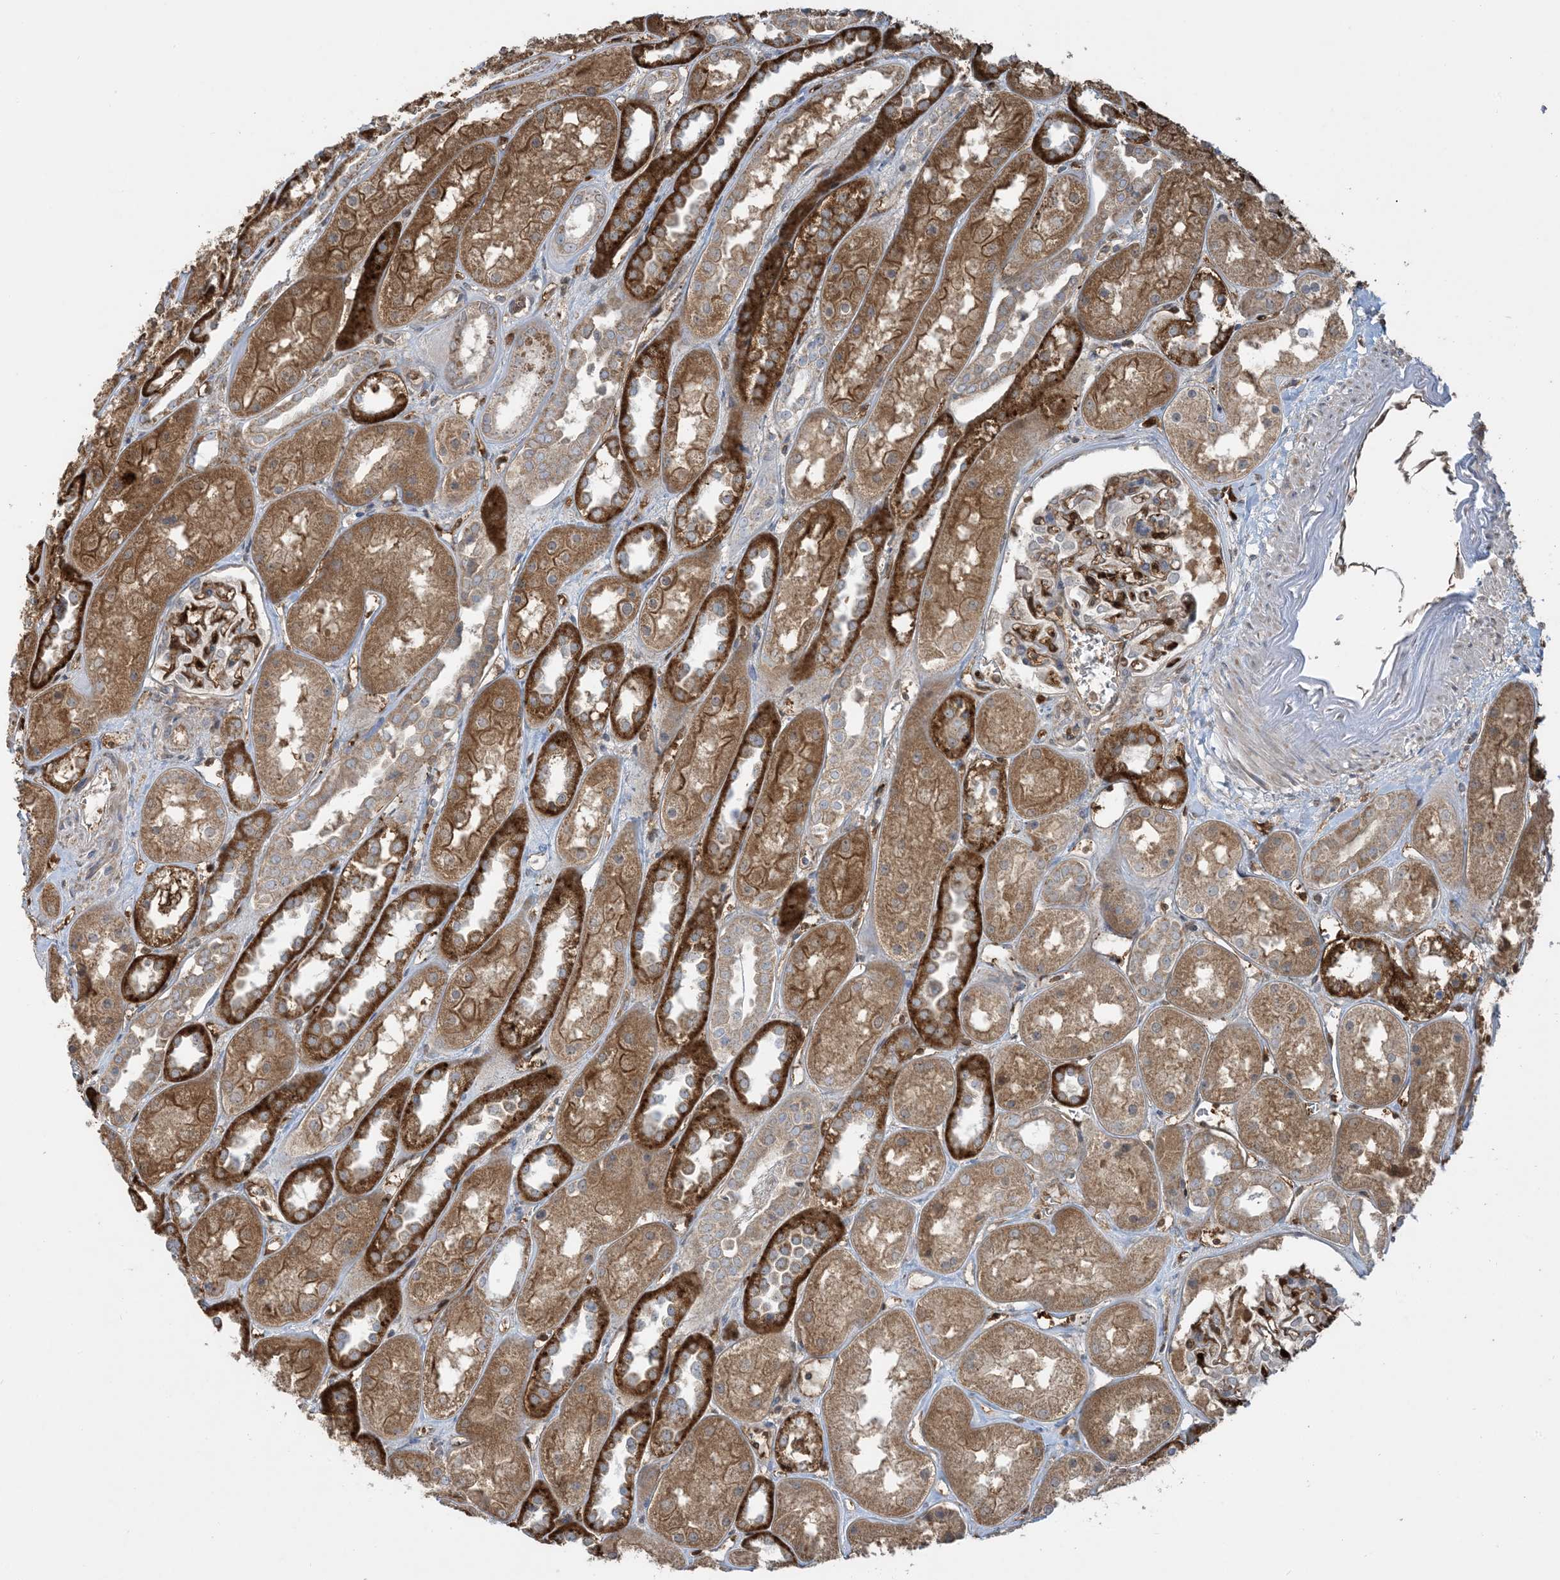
{"staining": {"intensity": "strong", "quantity": "<25%", "location": "cytoplasmic/membranous,nuclear"}, "tissue": "kidney", "cell_type": "Cells in glomeruli", "image_type": "normal", "snomed": [{"axis": "morphology", "description": "Normal tissue, NOS"}, {"axis": "topography", "description": "Kidney"}], "caption": "Protein expression analysis of normal human kidney reveals strong cytoplasmic/membranous,nuclear positivity in approximately <25% of cells in glomeruli. The protein is shown in brown color, while the nuclei are stained blue.", "gene": "PPM1F", "patient": {"sex": "male", "age": 70}}